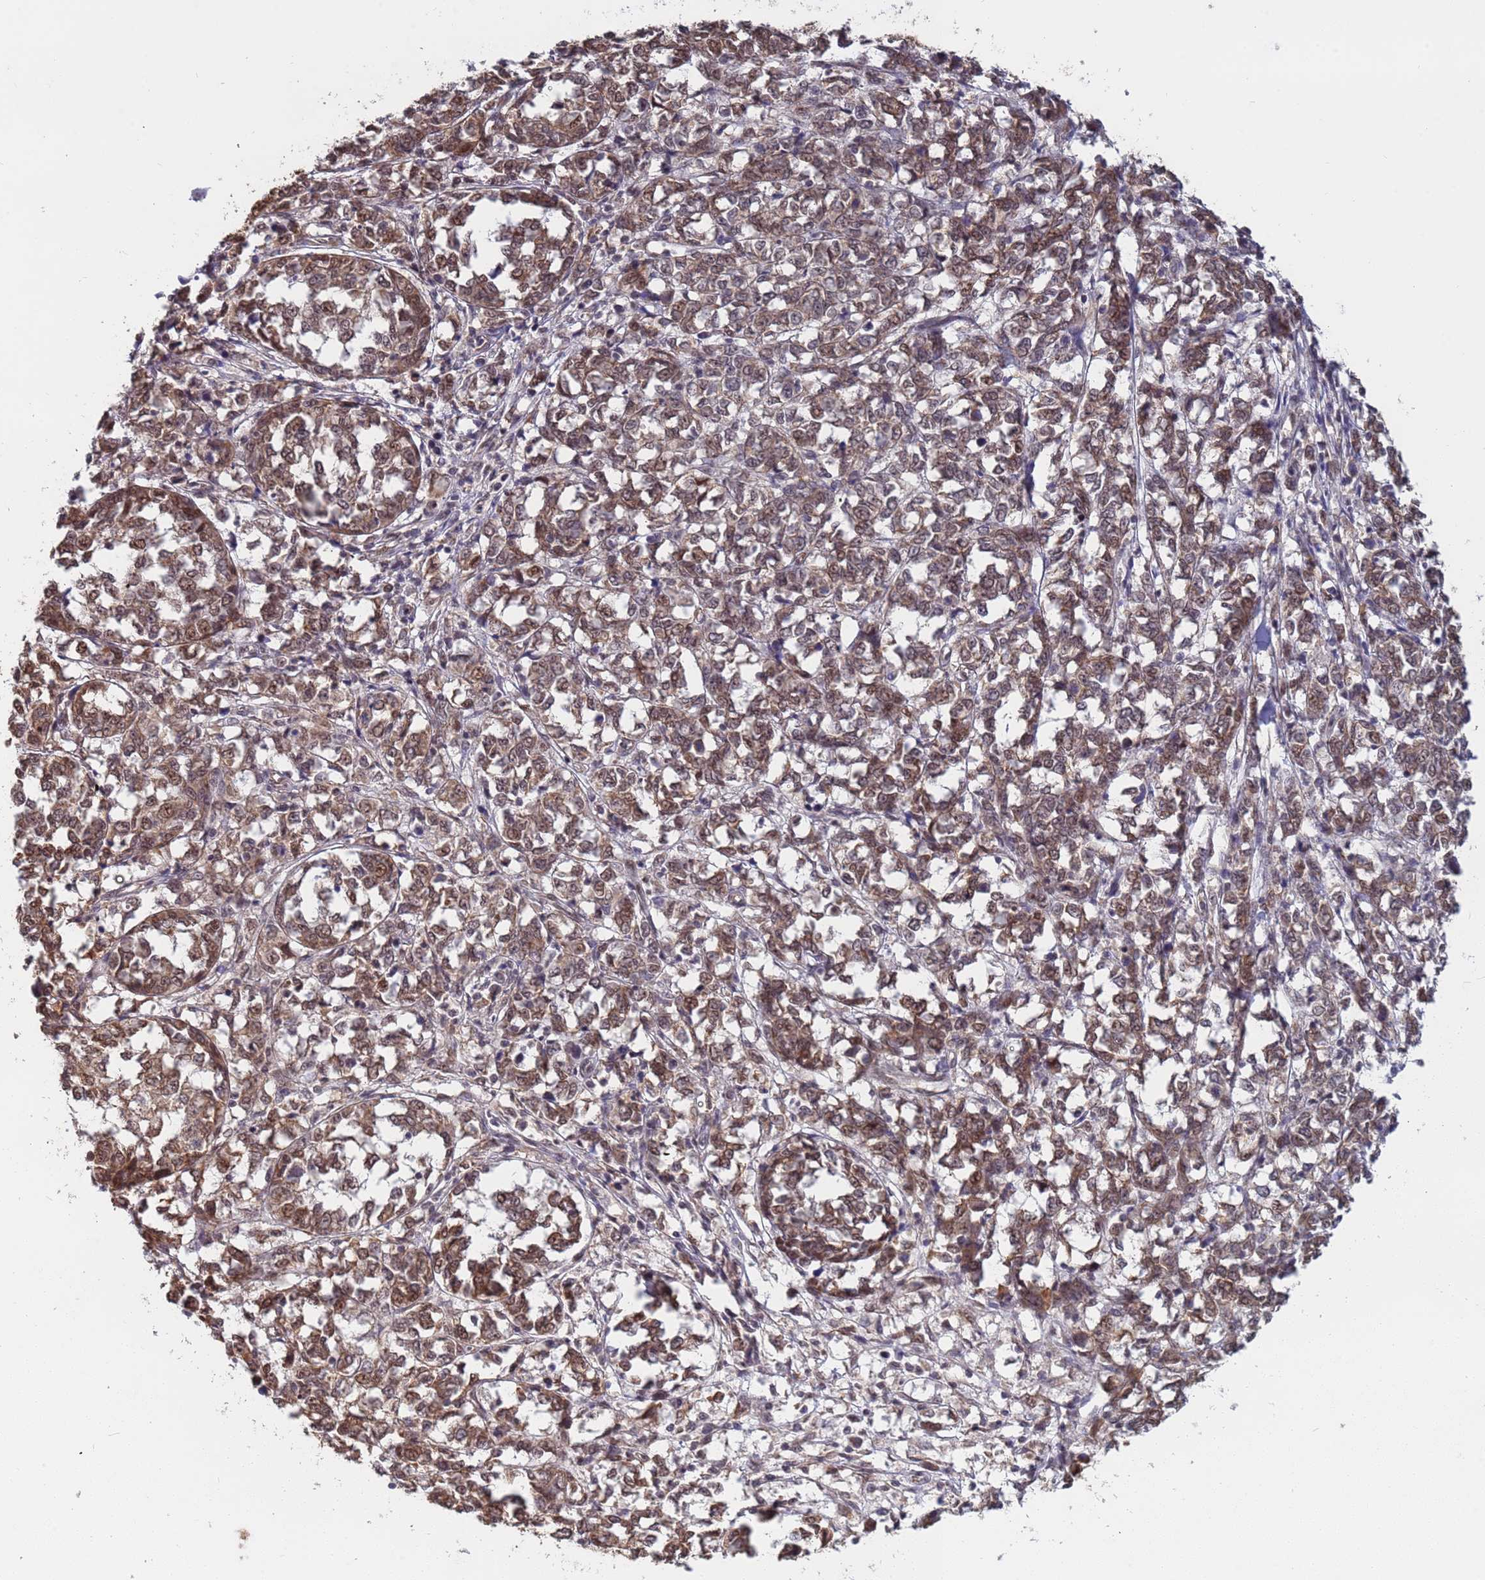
{"staining": {"intensity": "moderate", "quantity": ">75%", "location": "cytoplasmic/membranous,nuclear"}, "tissue": "melanoma", "cell_type": "Tumor cells", "image_type": "cancer", "snomed": [{"axis": "morphology", "description": "Malignant melanoma, NOS"}, {"axis": "topography", "description": "Skin"}], "caption": "The histopathology image demonstrates immunohistochemical staining of melanoma. There is moderate cytoplasmic/membranous and nuclear positivity is present in about >75% of tumor cells.", "gene": "DENND2B", "patient": {"sex": "female", "age": 72}}